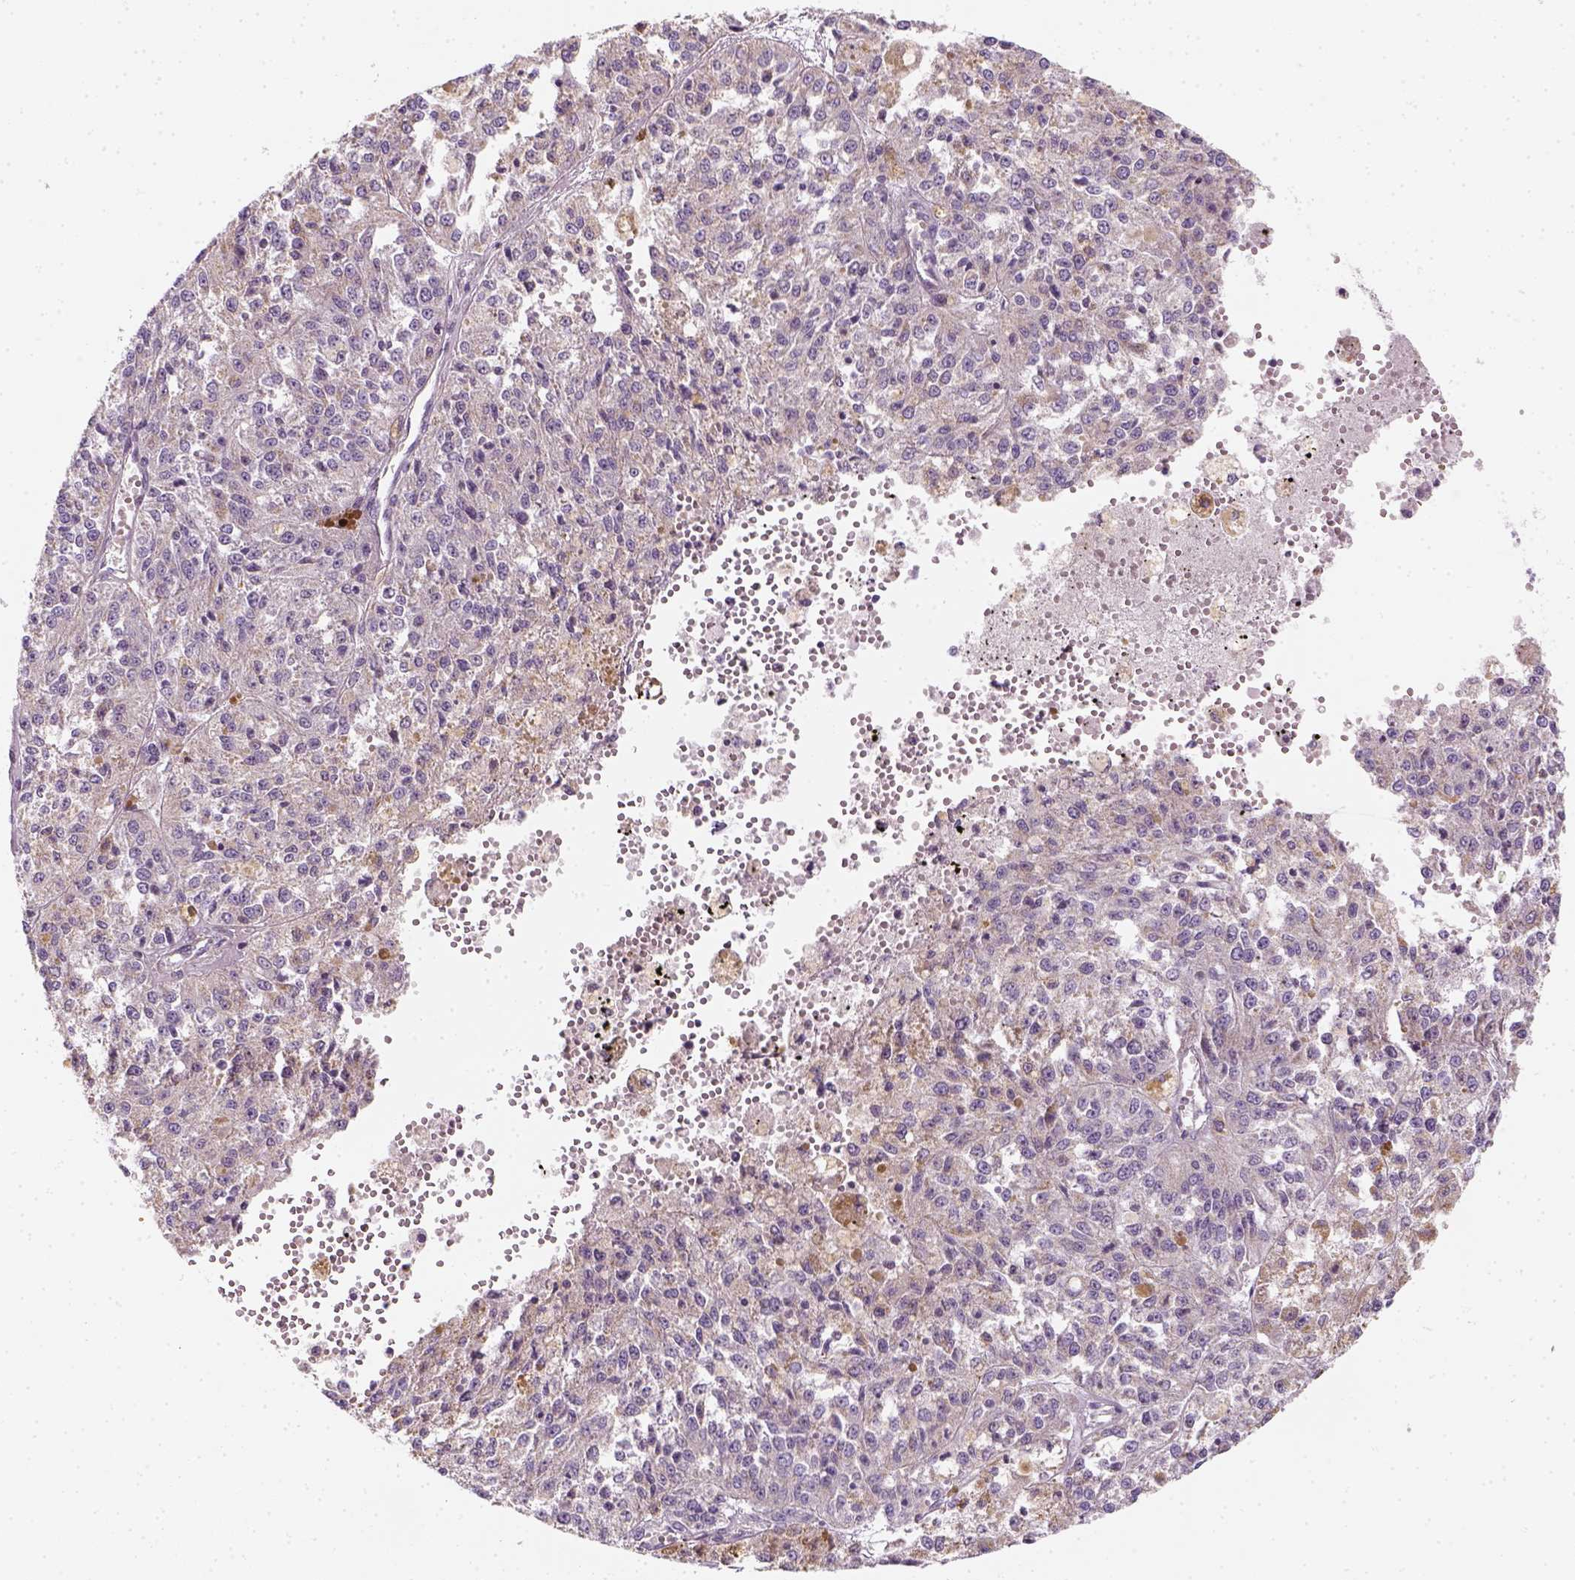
{"staining": {"intensity": "negative", "quantity": "none", "location": "none"}, "tissue": "melanoma", "cell_type": "Tumor cells", "image_type": "cancer", "snomed": [{"axis": "morphology", "description": "Malignant melanoma, Metastatic site"}, {"axis": "topography", "description": "Lymph node"}], "caption": "A micrograph of melanoma stained for a protein displays no brown staining in tumor cells.", "gene": "AWAT2", "patient": {"sex": "female", "age": 64}}